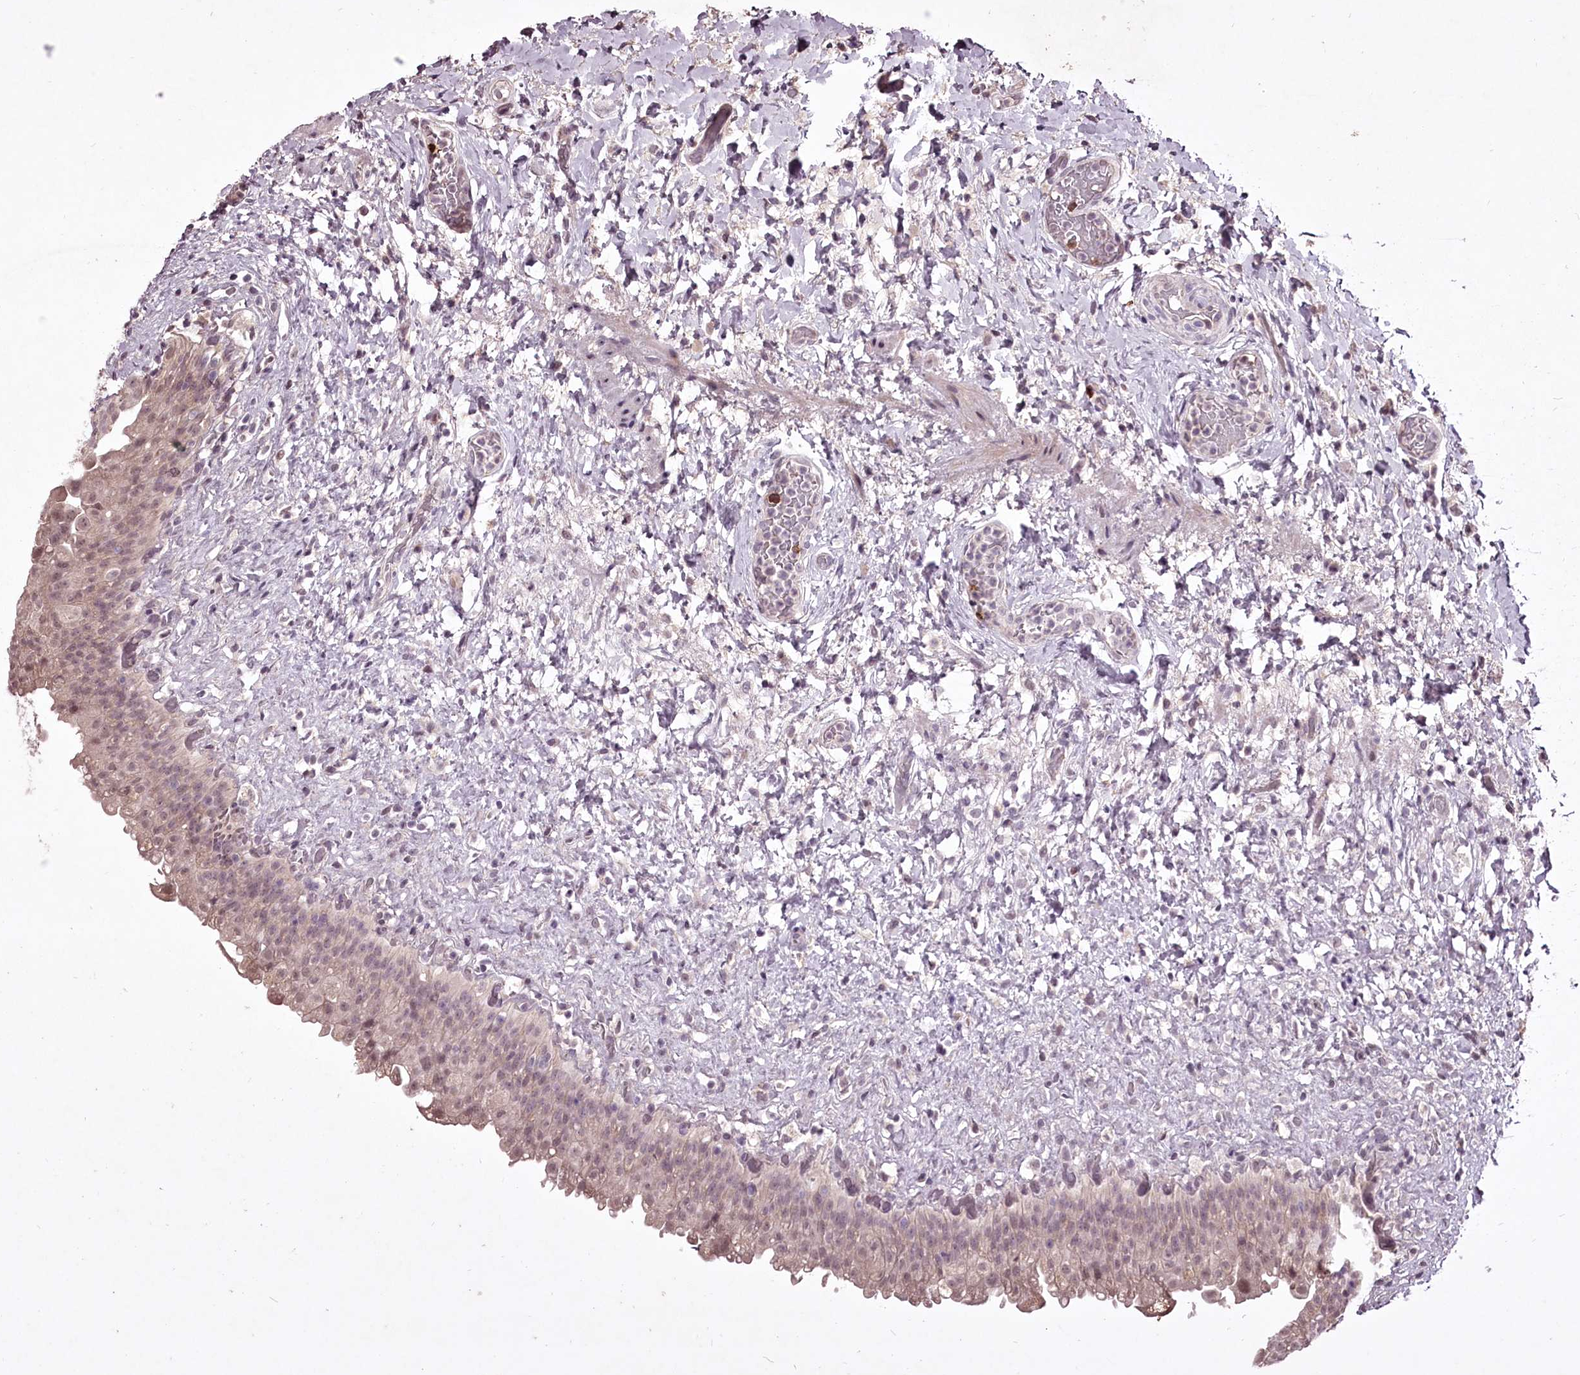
{"staining": {"intensity": "weak", "quantity": "25%-75%", "location": "nuclear"}, "tissue": "urinary bladder", "cell_type": "Urothelial cells", "image_type": "normal", "snomed": [{"axis": "morphology", "description": "Normal tissue, NOS"}, {"axis": "topography", "description": "Urinary bladder"}], "caption": "Urinary bladder stained with DAB (3,3'-diaminobenzidine) immunohistochemistry (IHC) exhibits low levels of weak nuclear staining in about 25%-75% of urothelial cells. The staining was performed using DAB (3,3'-diaminobenzidine), with brown indicating positive protein expression. Nuclei are stained blue with hematoxylin.", "gene": "ADRA1D", "patient": {"sex": "female", "age": 27}}